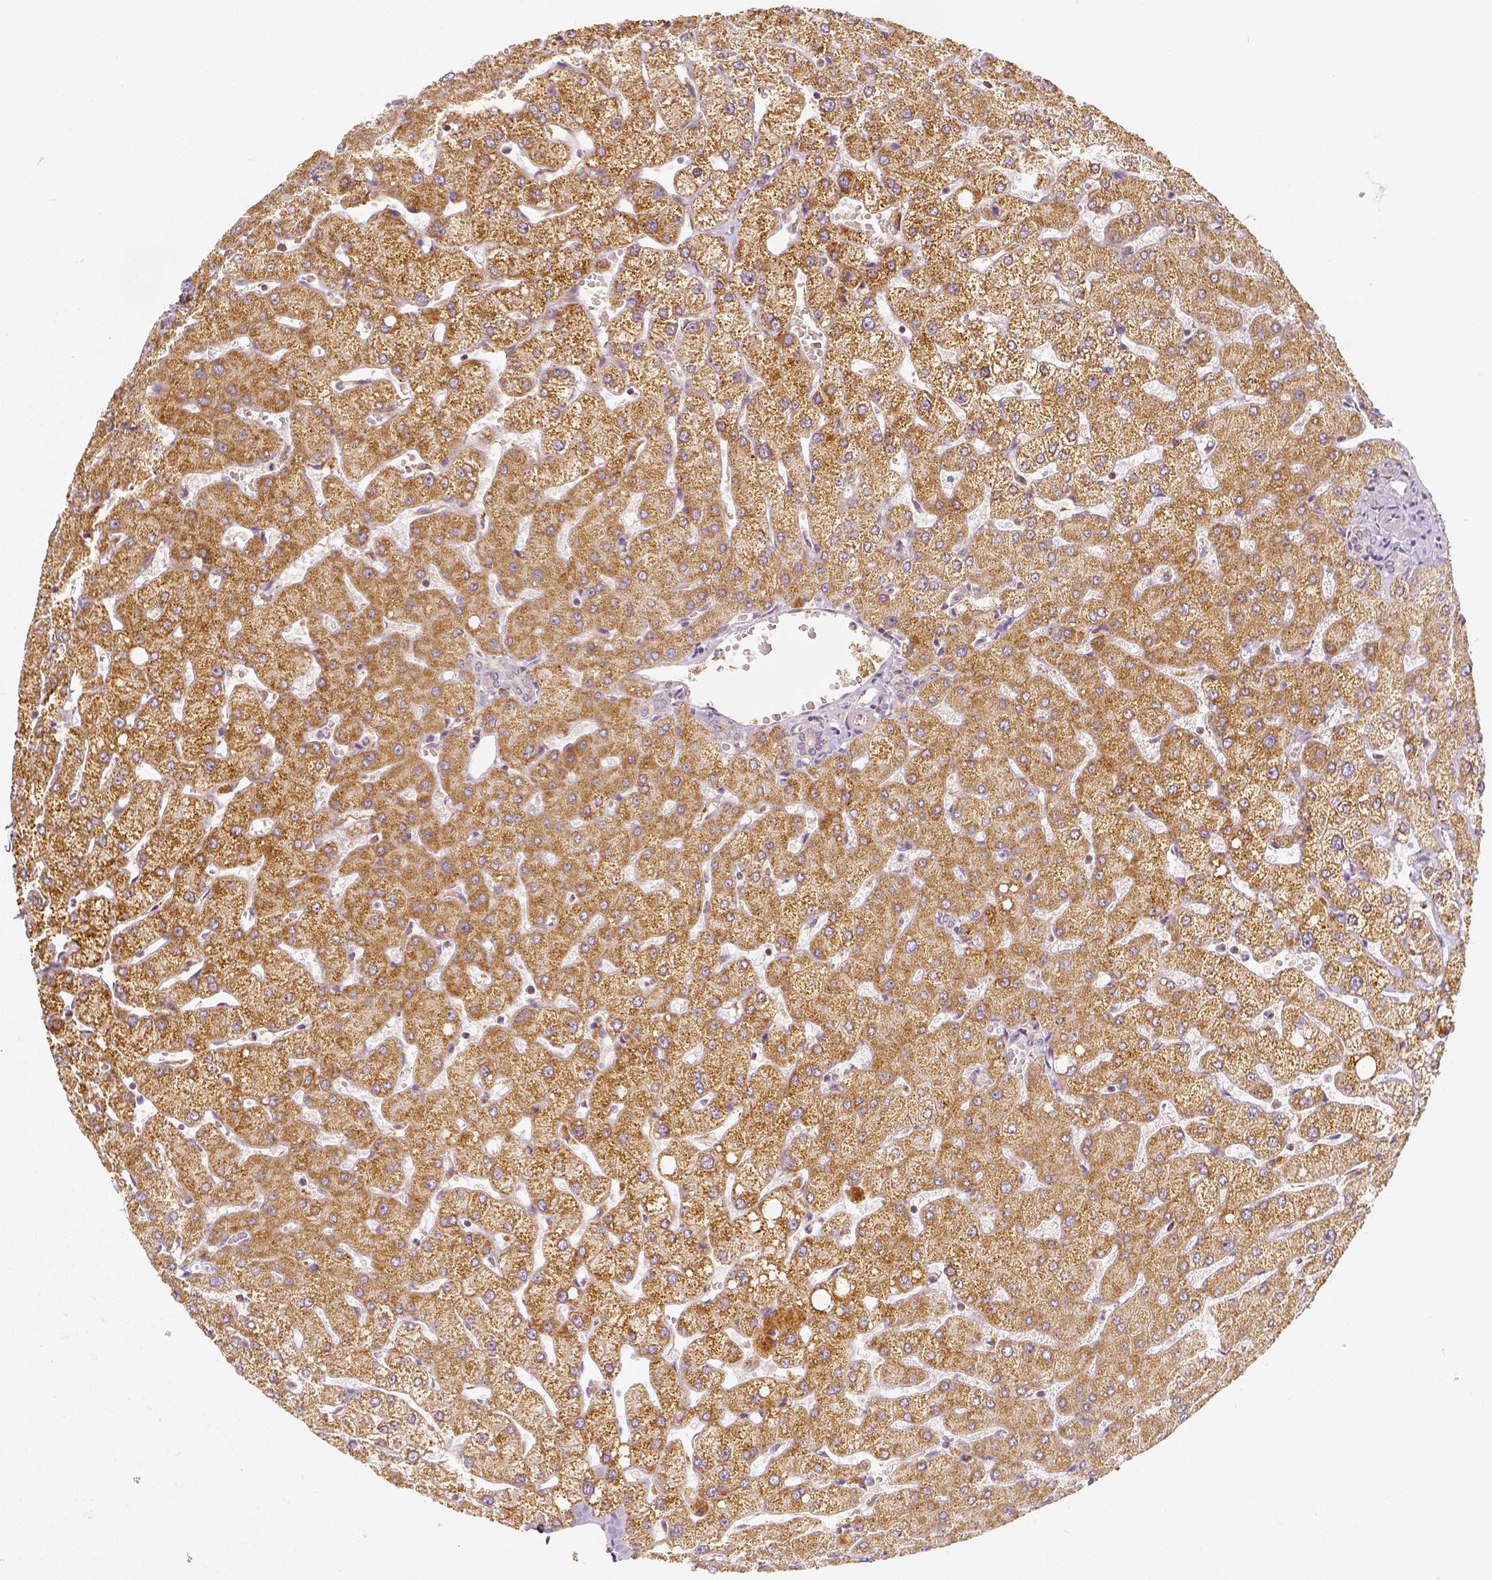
{"staining": {"intensity": "negative", "quantity": "none", "location": "none"}, "tissue": "liver", "cell_type": "Cholangiocytes", "image_type": "normal", "snomed": [{"axis": "morphology", "description": "Normal tissue, NOS"}, {"axis": "topography", "description": "Liver"}], "caption": "IHC photomicrograph of normal liver stained for a protein (brown), which exhibits no staining in cholangiocytes.", "gene": "PGAM5", "patient": {"sex": "female", "age": 54}}